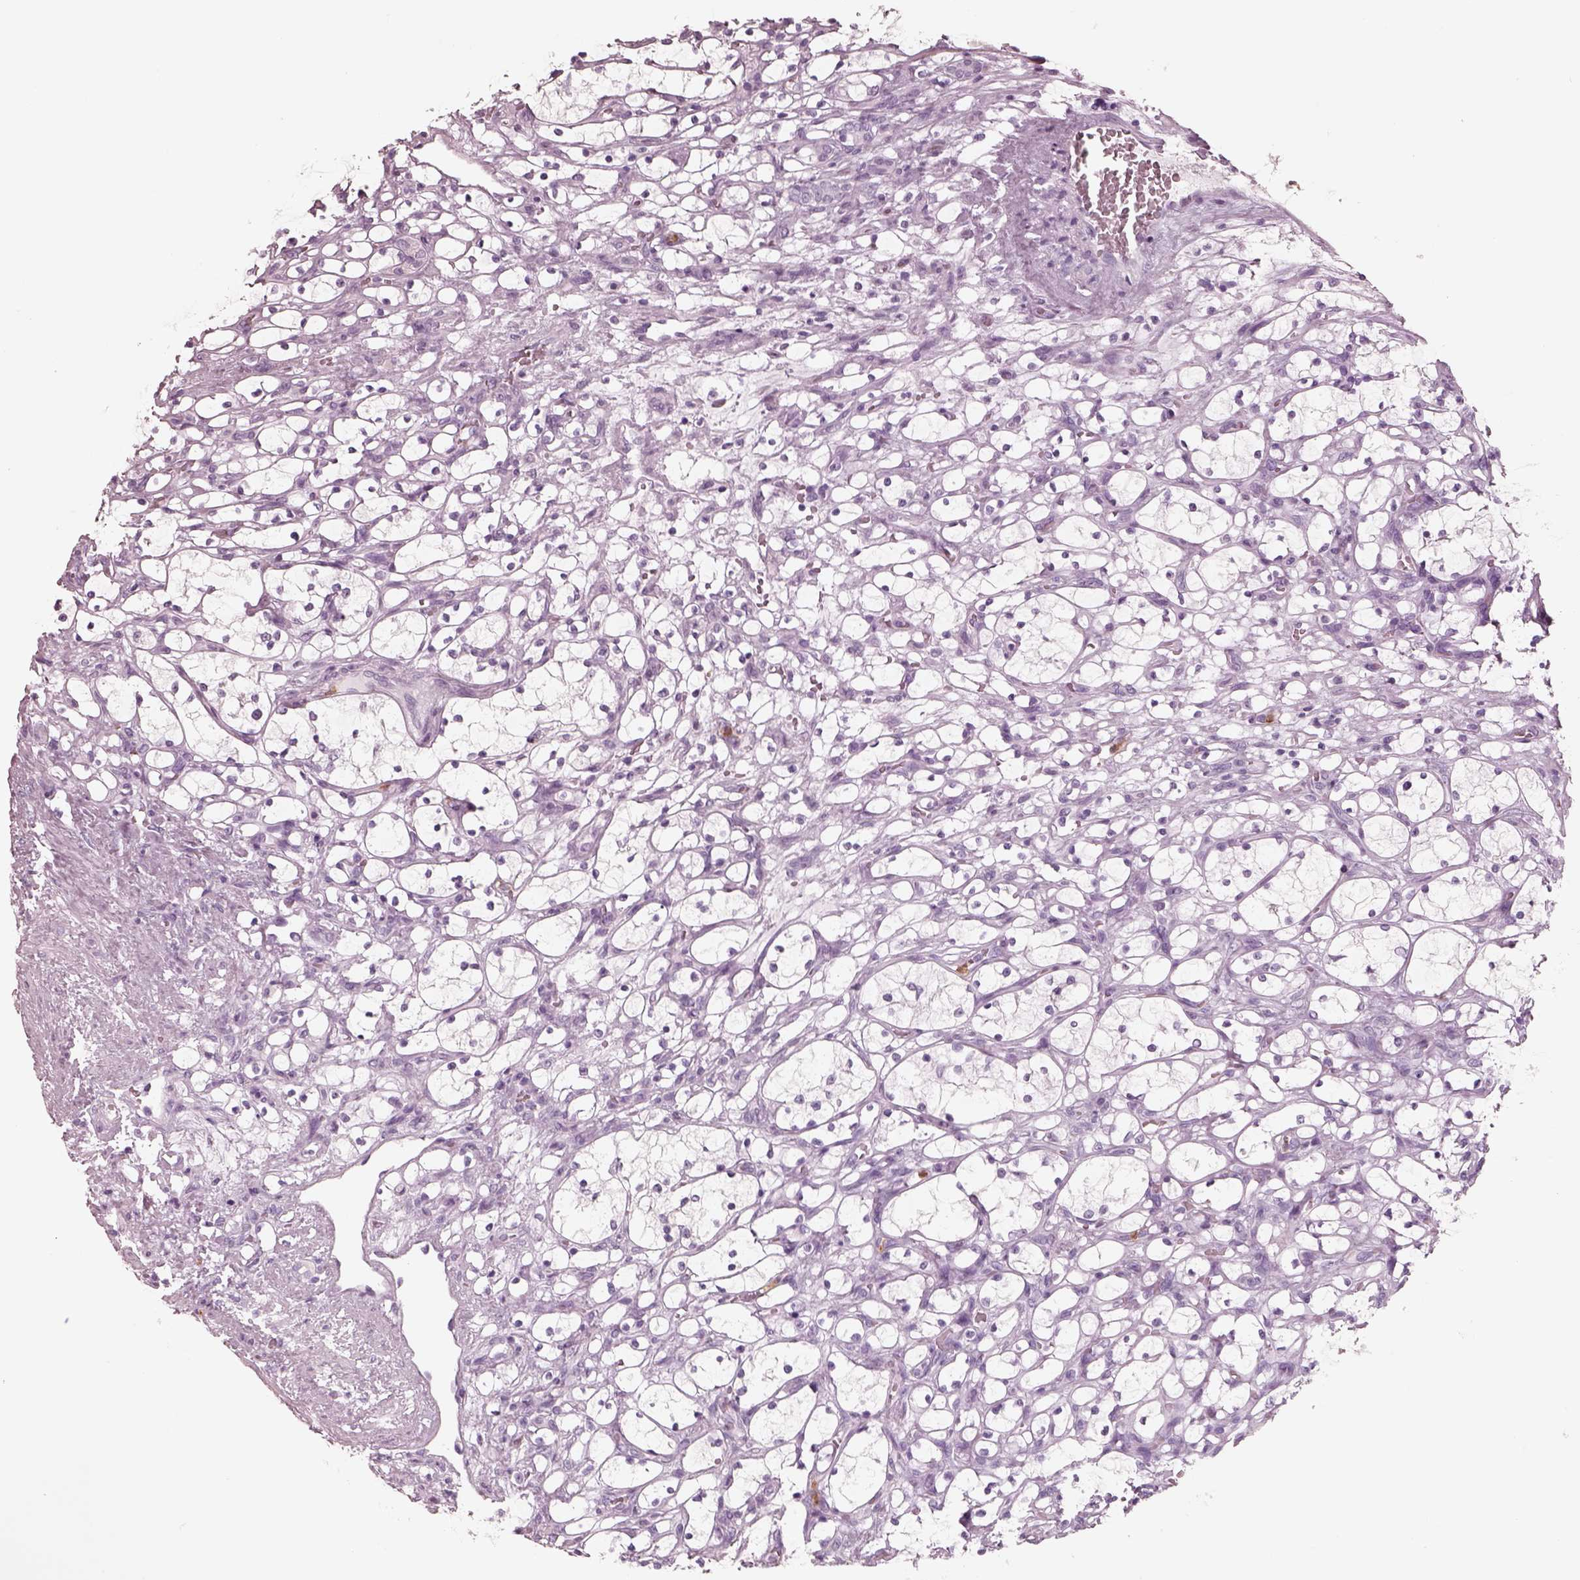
{"staining": {"intensity": "negative", "quantity": "none", "location": "none"}, "tissue": "renal cancer", "cell_type": "Tumor cells", "image_type": "cancer", "snomed": [{"axis": "morphology", "description": "Adenocarcinoma, NOS"}, {"axis": "topography", "description": "Kidney"}], "caption": "DAB immunohistochemical staining of human adenocarcinoma (renal) exhibits no significant staining in tumor cells.", "gene": "ELANE", "patient": {"sex": "female", "age": 69}}